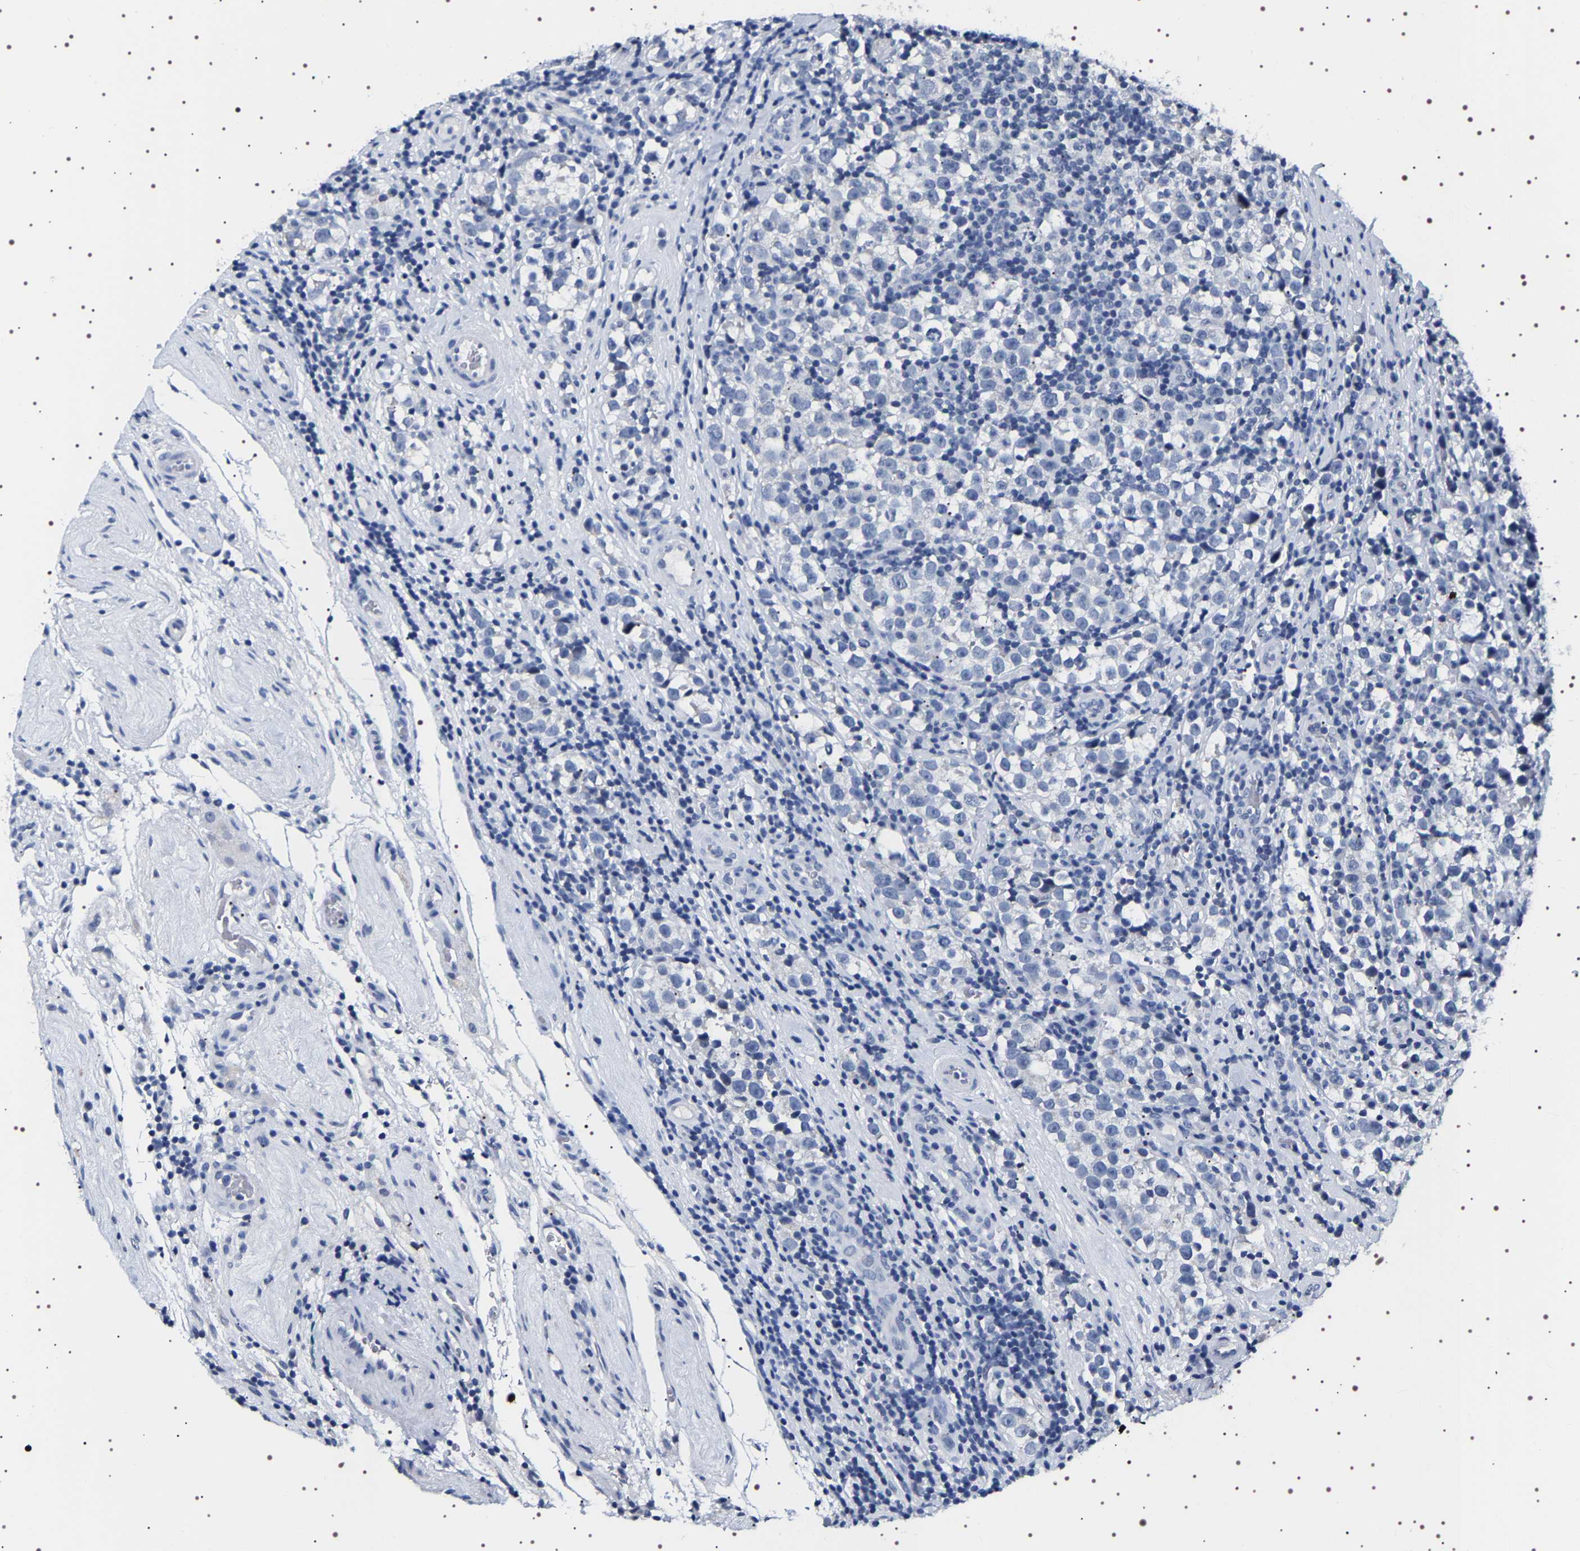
{"staining": {"intensity": "negative", "quantity": "none", "location": "none"}, "tissue": "testis cancer", "cell_type": "Tumor cells", "image_type": "cancer", "snomed": [{"axis": "morphology", "description": "Normal tissue, NOS"}, {"axis": "morphology", "description": "Seminoma, NOS"}, {"axis": "topography", "description": "Testis"}], "caption": "IHC photomicrograph of human testis cancer (seminoma) stained for a protein (brown), which reveals no expression in tumor cells.", "gene": "UBQLN3", "patient": {"sex": "male", "age": 43}}